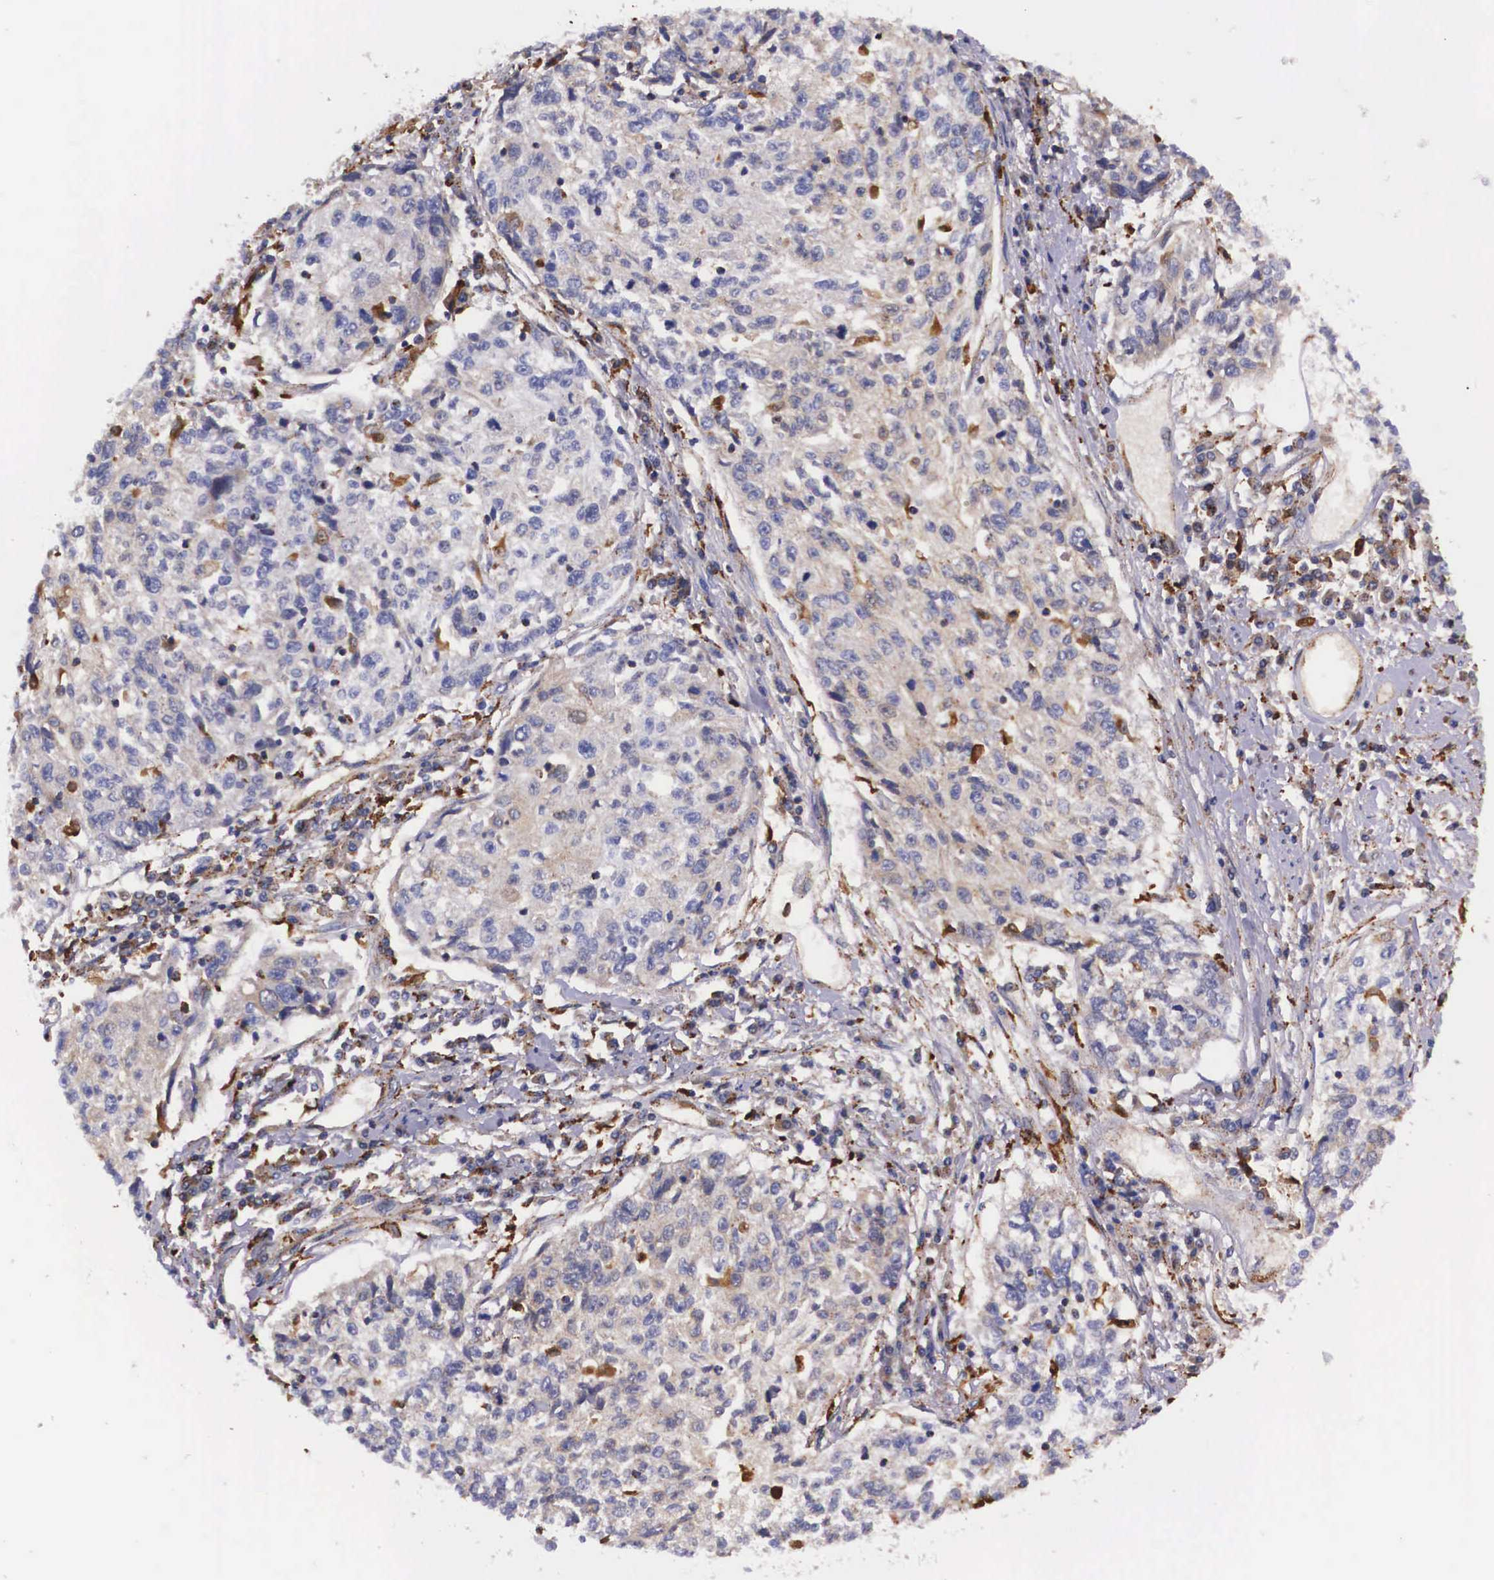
{"staining": {"intensity": "weak", "quantity": "25%-75%", "location": "cytoplasmic/membranous"}, "tissue": "cervical cancer", "cell_type": "Tumor cells", "image_type": "cancer", "snomed": [{"axis": "morphology", "description": "Squamous cell carcinoma, NOS"}, {"axis": "topography", "description": "Cervix"}], "caption": "Protein expression by IHC reveals weak cytoplasmic/membranous staining in approximately 25%-75% of tumor cells in cervical cancer (squamous cell carcinoma). Nuclei are stained in blue.", "gene": "NAGA", "patient": {"sex": "female", "age": 57}}